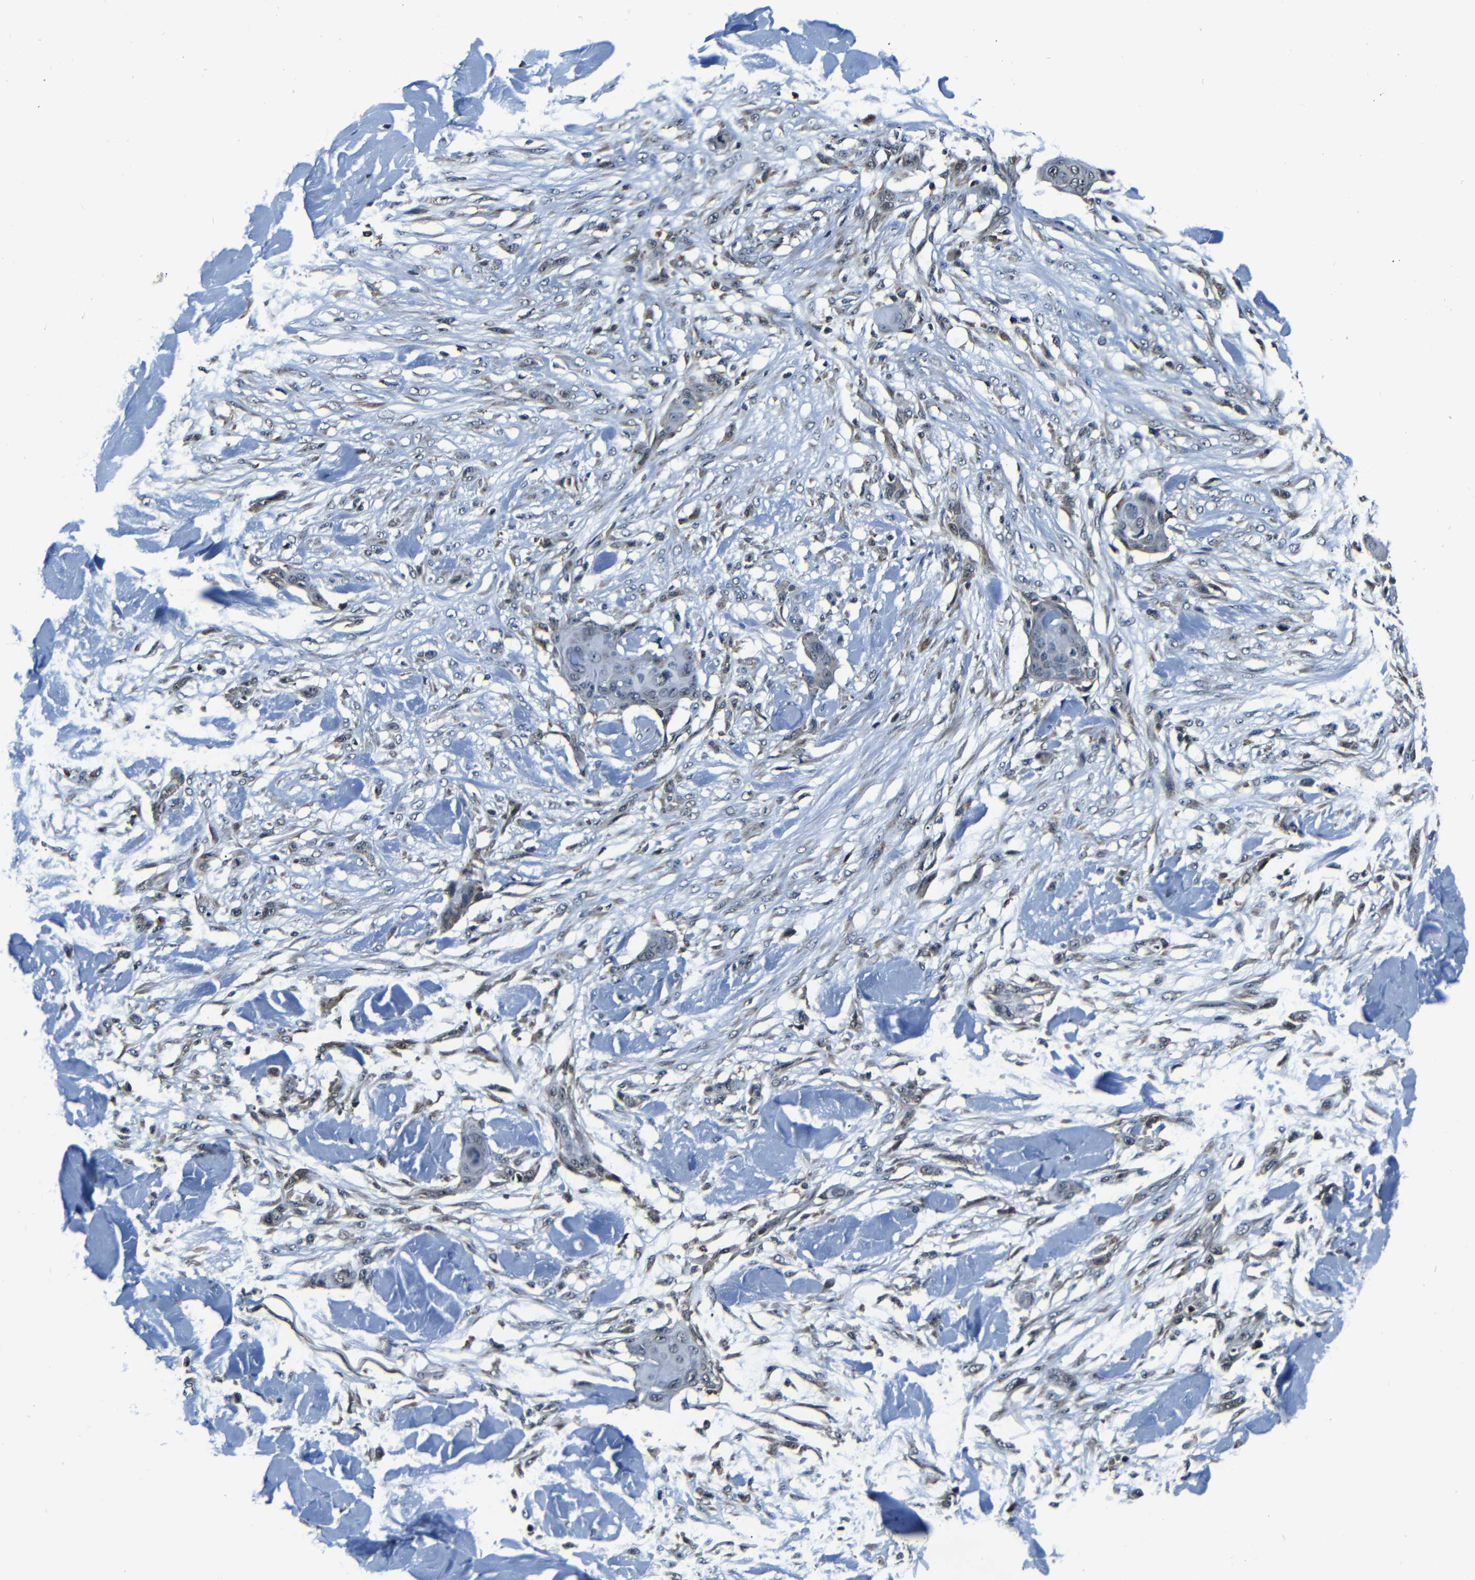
{"staining": {"intensity": "negative", "quantity": "none", "location": "none"}, "tissue": "skin cancer", "cell_type": "Tumor cells", "image_type": "cancer", "snomed": [{"axis": "morphology", "description": "Squamous cell carcinoma, NOS"}, {"axis": "topography", "description": "Skin"}], "caption": "IHC micrograph of skin cancer (squamous cell carcinoma) stained for a protein (brown), which displays no staining in tumor cells.", "gene": "NCBP3", "patient": {"sex": "female", "age": 59}}